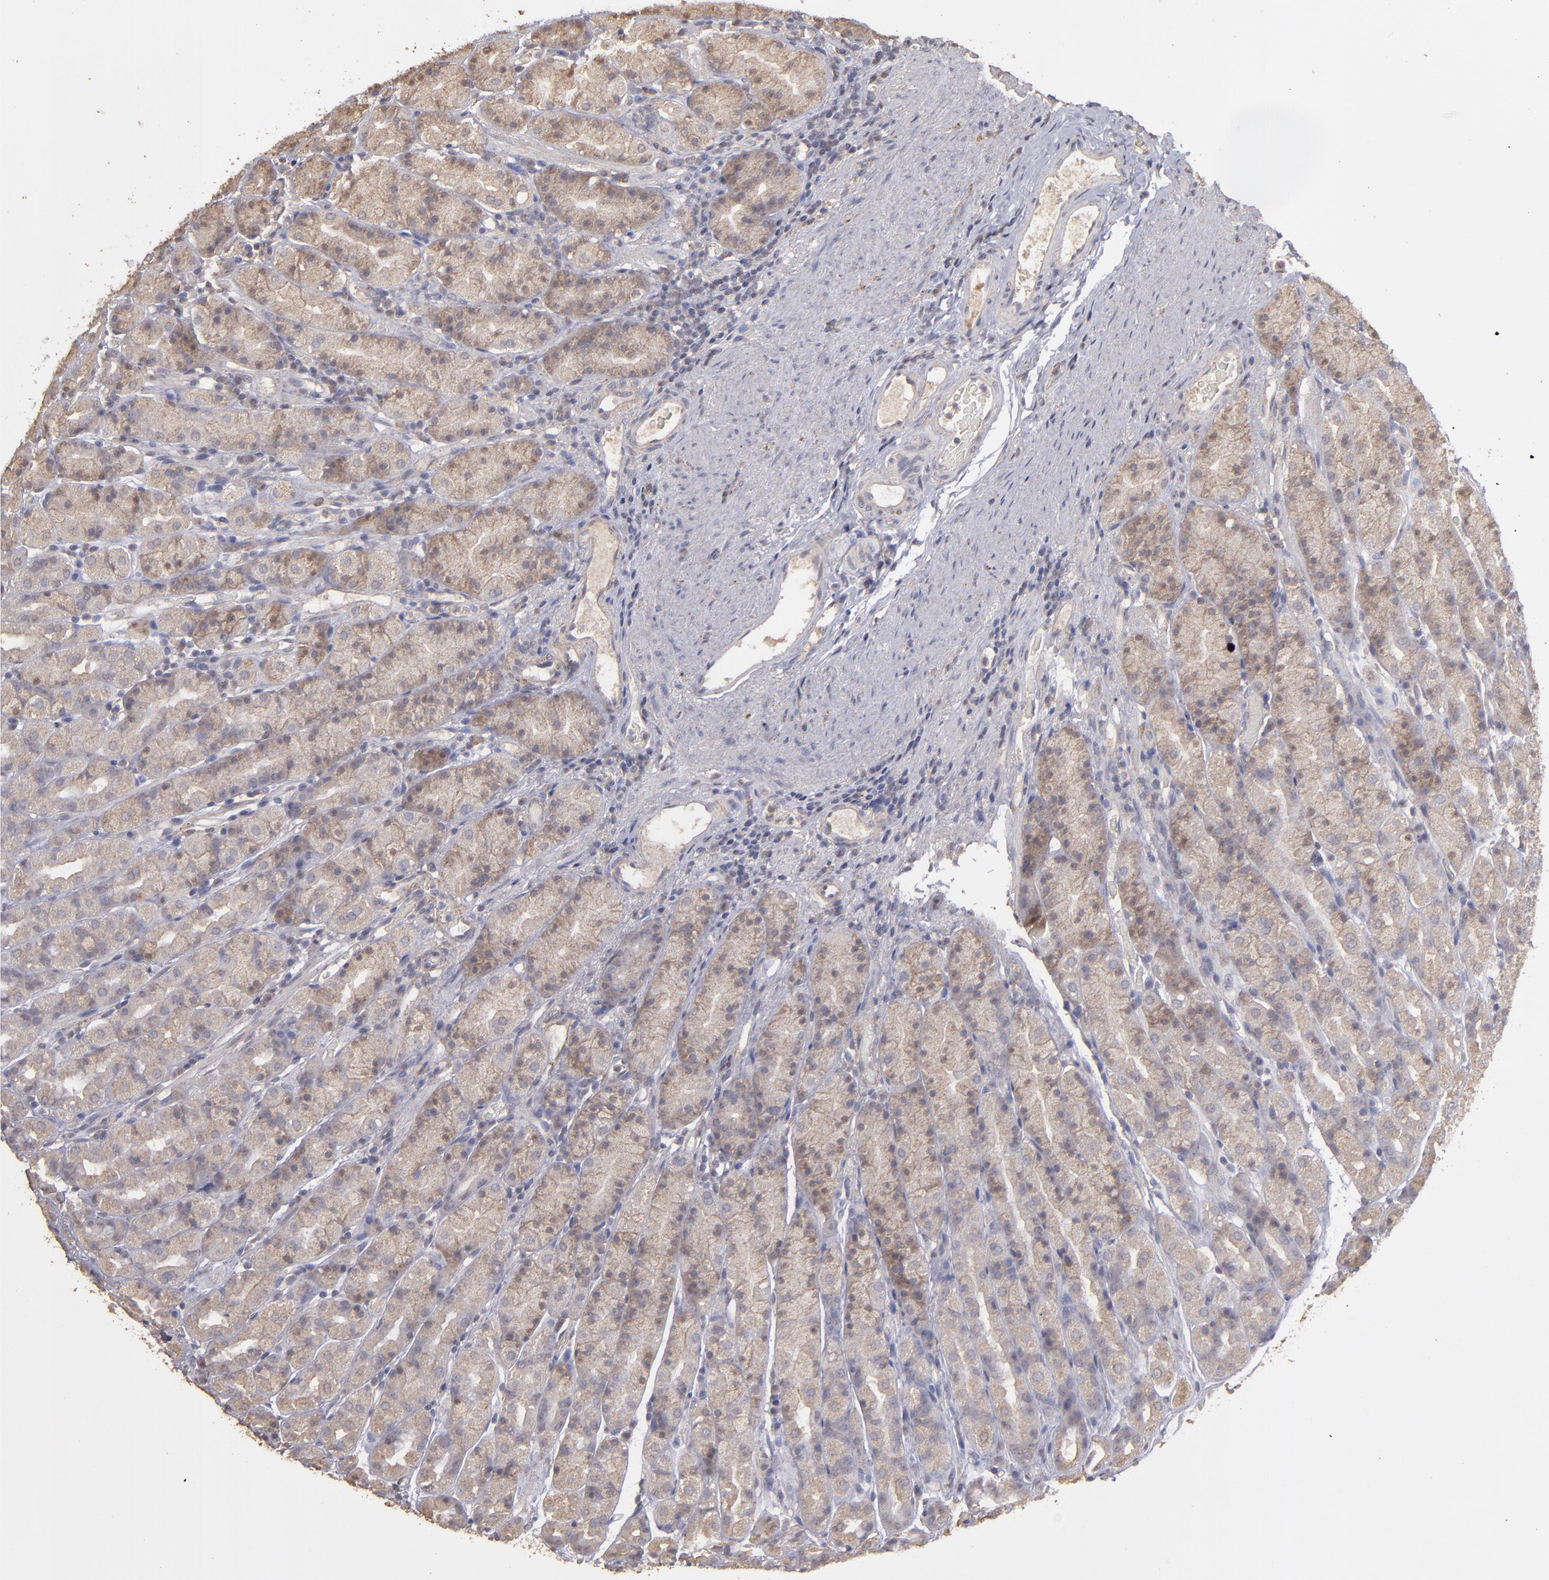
{"staining": {"intensity": "moderate", "quantity": ">75%", "location": "cytoplasmic/membranous"}, "tissue": "stomach", "cell_type": "Glandular cells", "image_type": "normal", "snomed": [{"axis": "morphology", "description": "Normal tissue, NOS"}, {"axis": "topography", "description": "Stomach, upper"}], "caption": "DAB (3,3'-diaminobenzidine) immunohistochemical staining of benign human stomach exhibits moderate cytoplasmic/membranous protein positivity in approximately >75% of glandular cells.", "gene": "FAT1", "patient": {"sex": "male", "age": 68}}